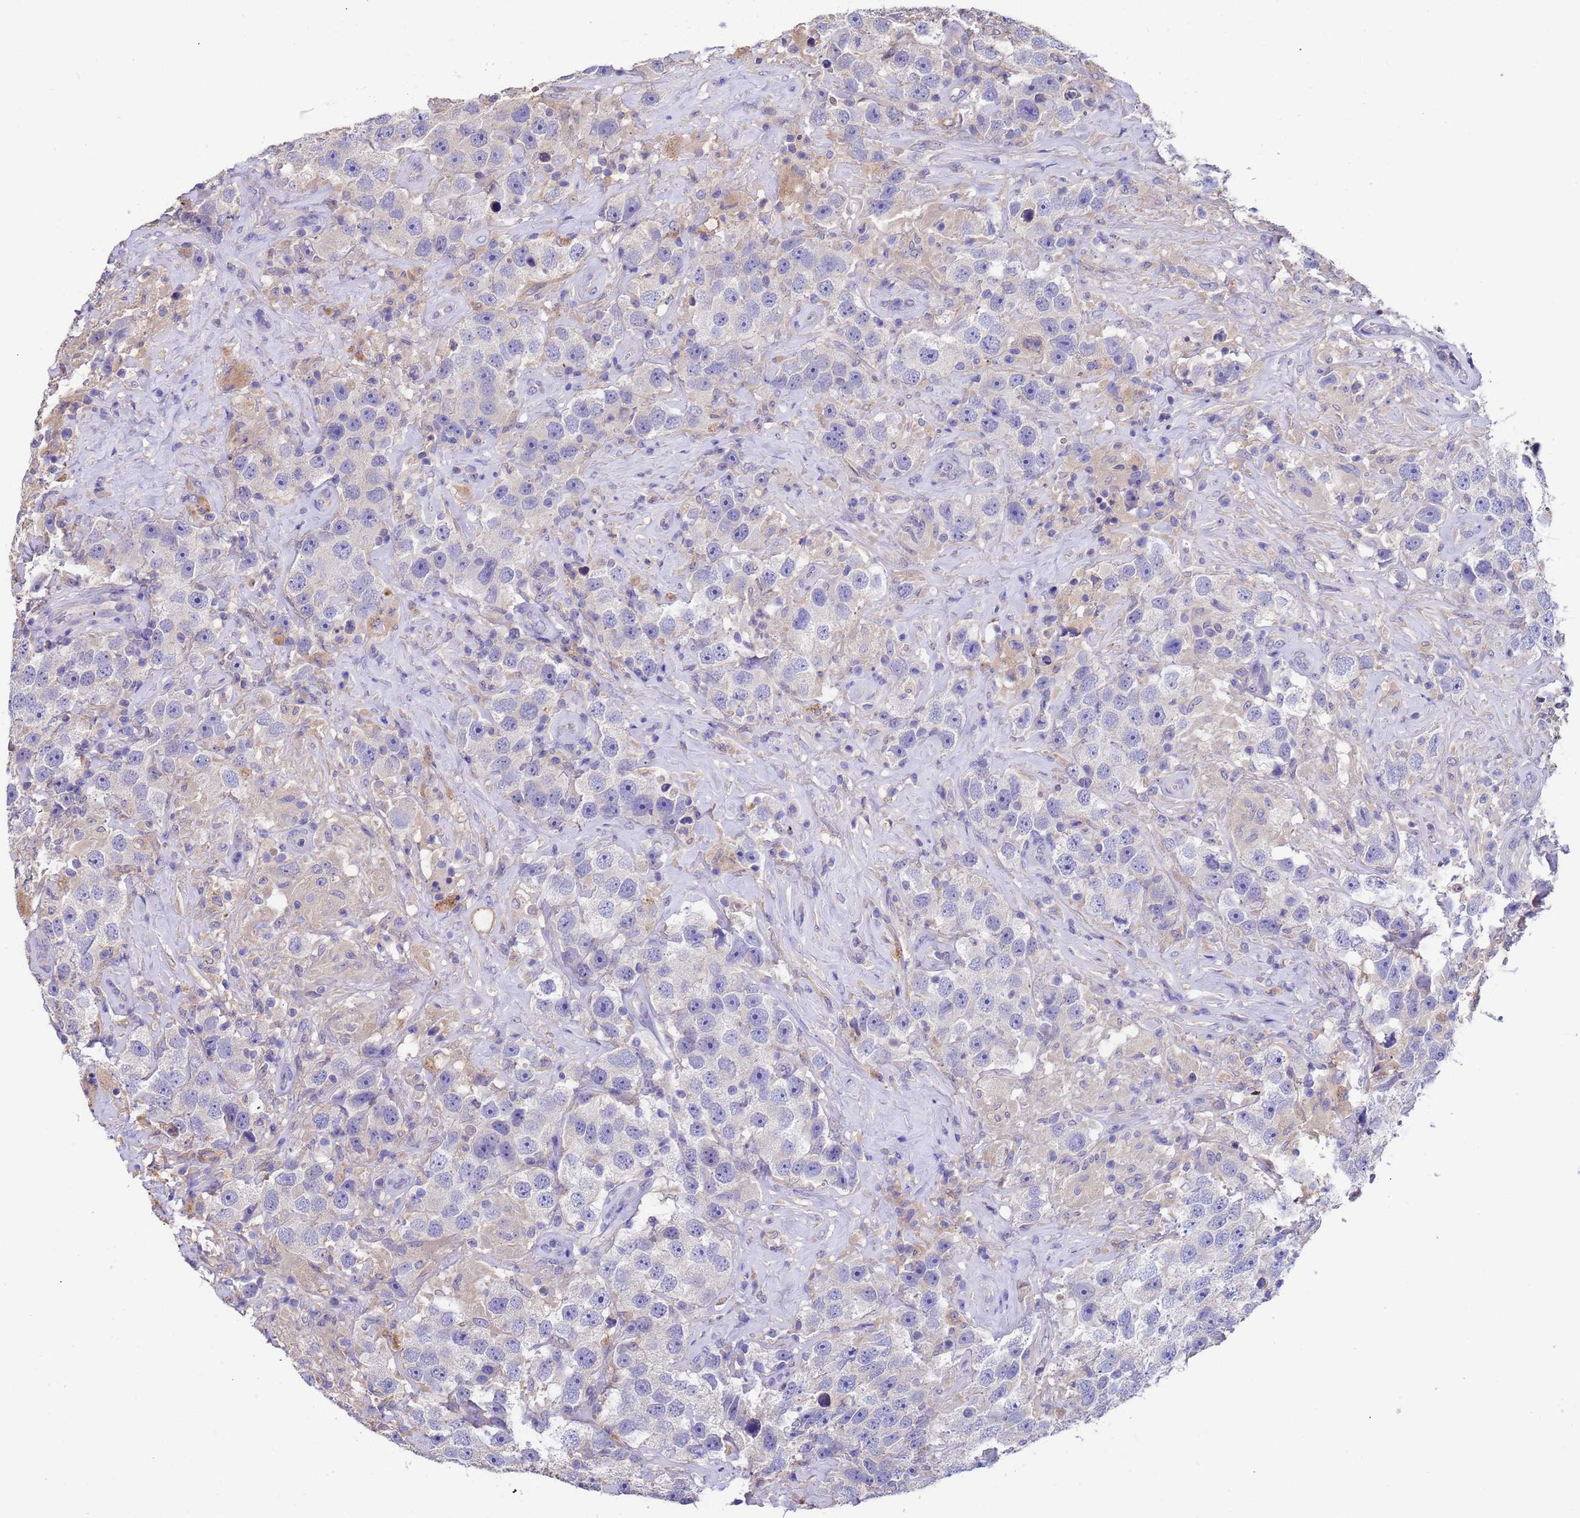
{"staining": {"intensity": "negative", "quantity": "none", "location": "none"}, "tissue": "testis cancer", "cell_type": "Tumor cells", "image_type": "cancer", "snomed": [{"axis": "morphology", "description": "Seminoma, NOS"}, {"axis": "topography", "description": "Testis"}], "caption": "Seminoma (testis) stained for a protein using immunohistochemistry demonstrates no staining tumor cells.", "gene": "SRL", "patient": {"sex": "male", "age": 49}}